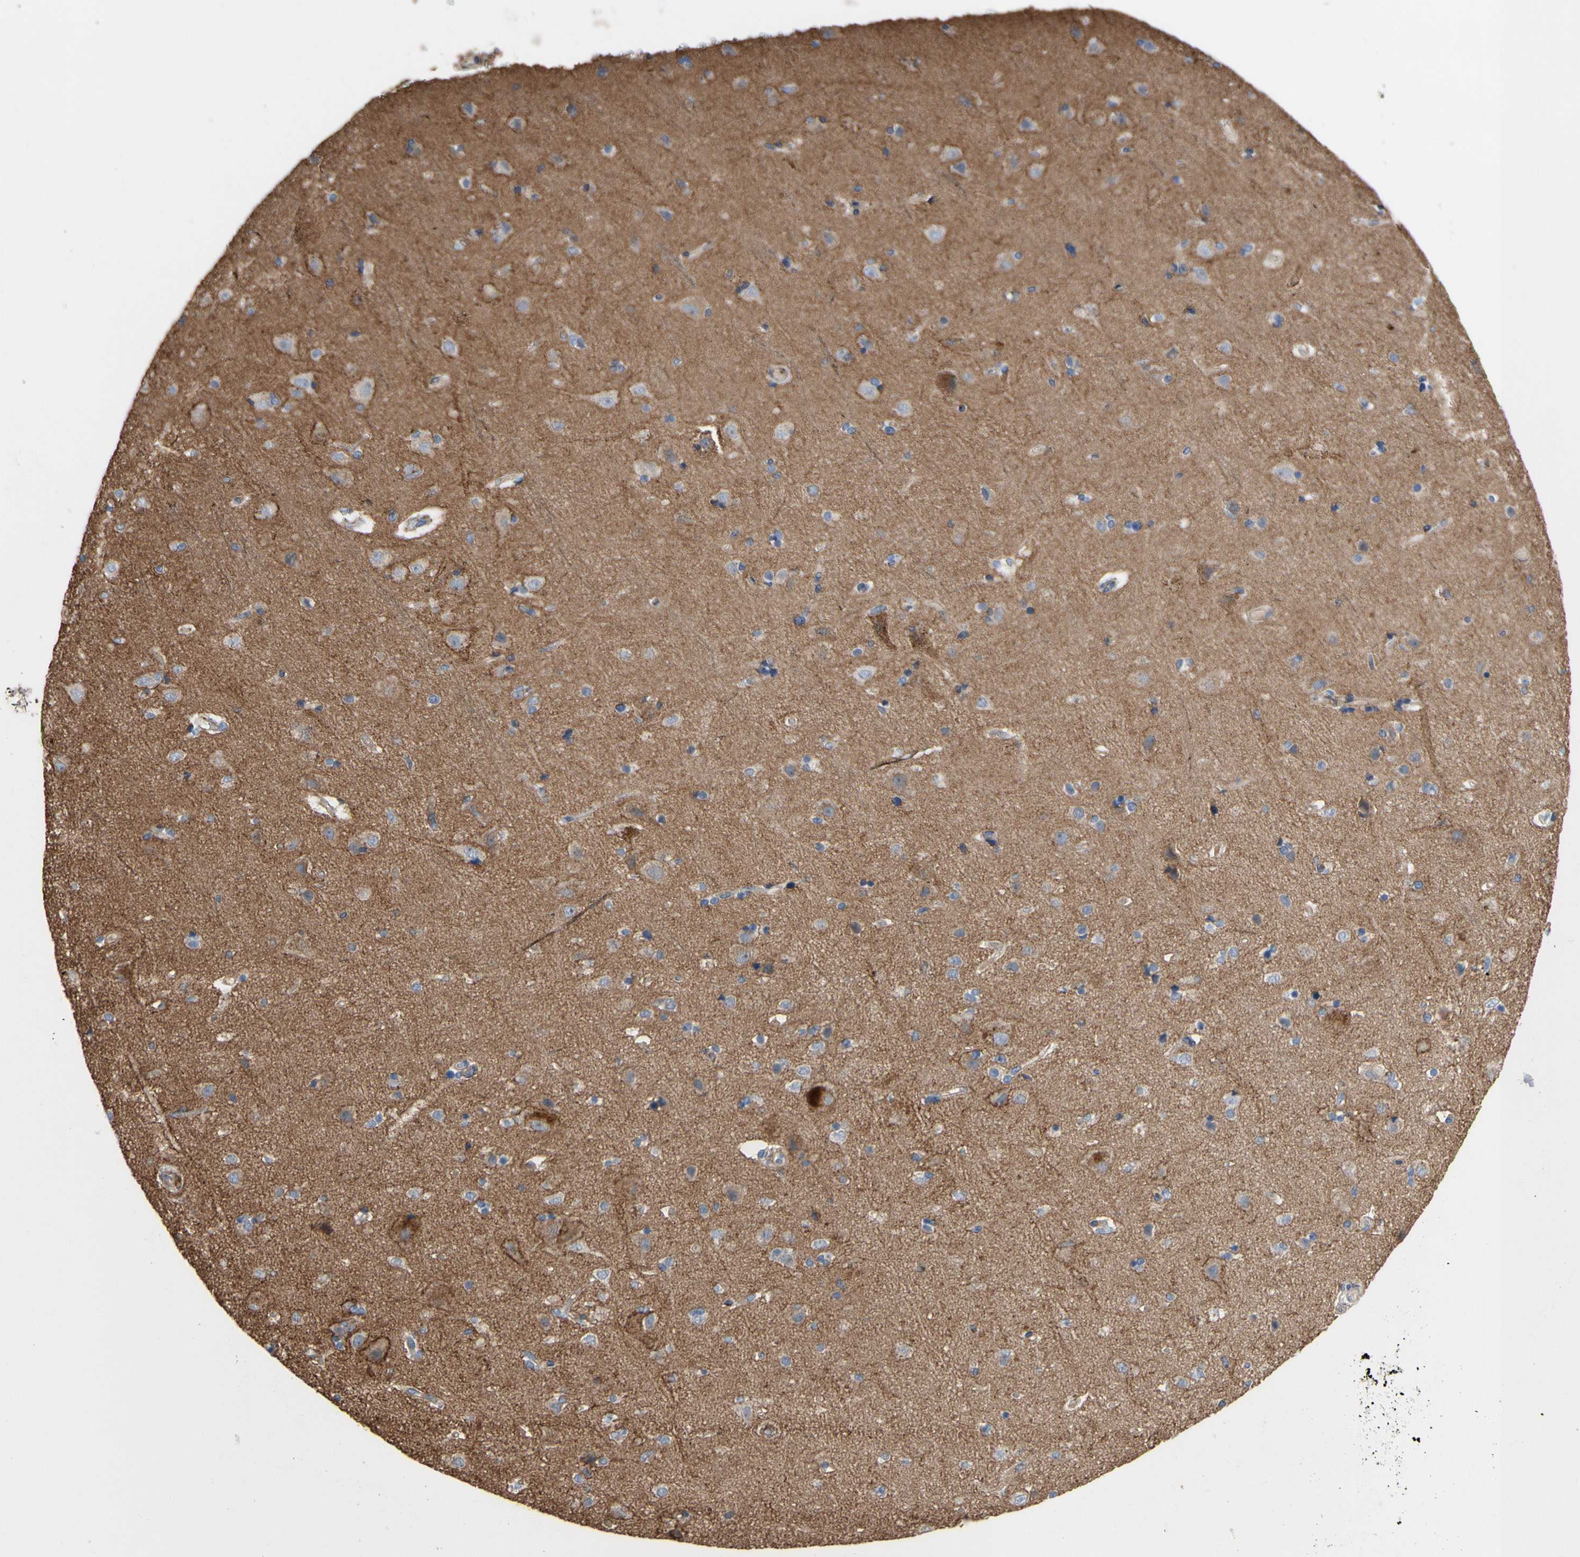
{"staining": {"intensity": "moderate", "quantity": "<25%", "location": "cytoplasmic/membranous"}, "tissue": "cerebral cortex", "cell_type": "Endothelial cells", "image_type": "normal", "snomed": [{"axis": "morphology", "description": "Normal tissue, NOS"}, {"axis": "topography", "description": "Cerebral cortex"}], "caption": "Protein analysis of unremarkable cerebral cortex displays moderate cytoplasmic/membranous positivity in about <25% of endothelial cells. (Stains: DAB (3,3'-diaminobenzidine) in brown, nuclei in blue, Microscopy: brightfield microscopy at high magnification).", "gene": "ANXA6", "patient": {"sex": "female", "age": 54}}